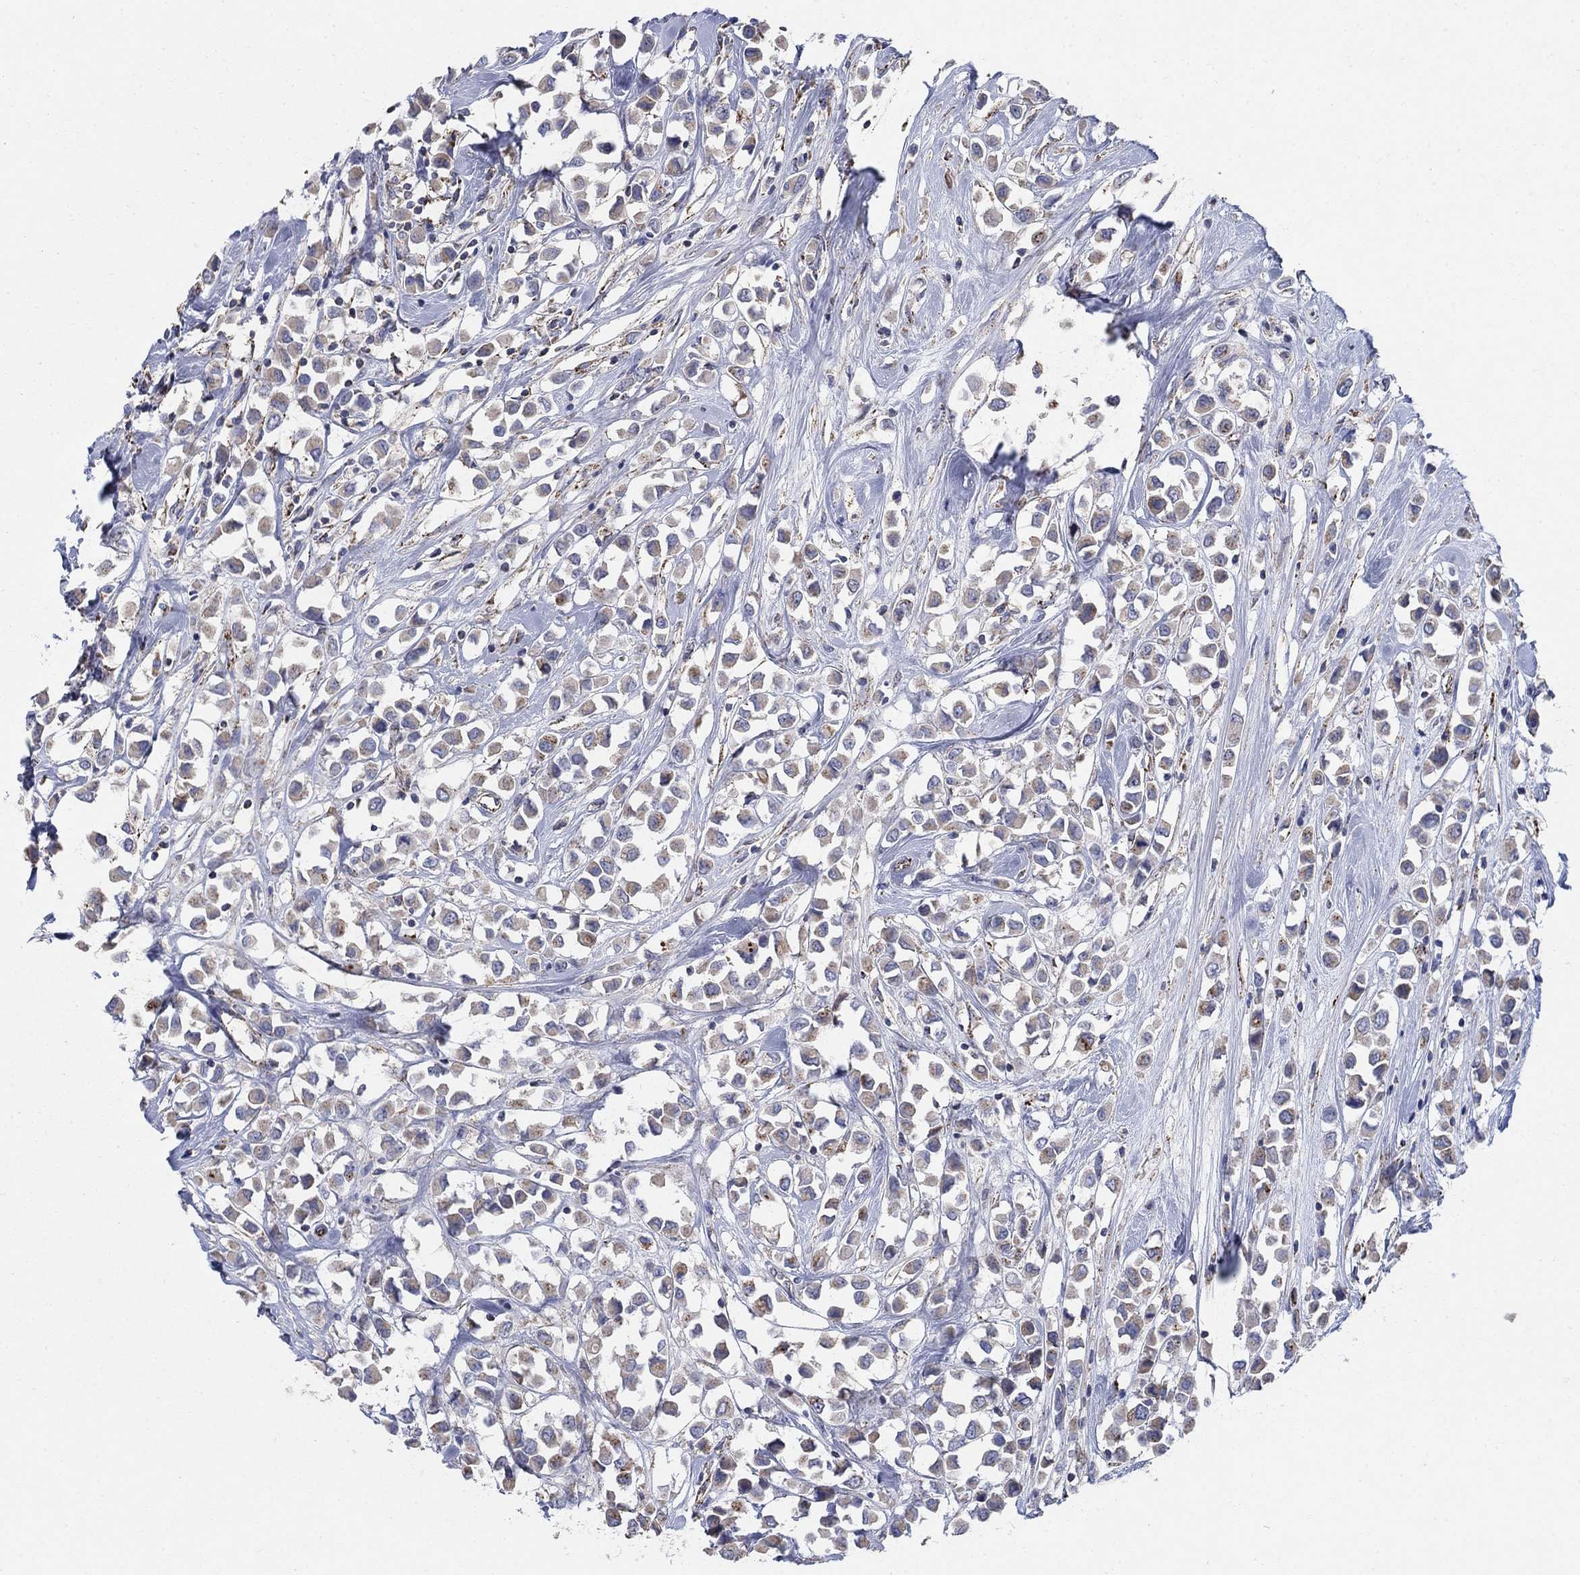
{"staining": {"intensity": "weak", "quantity": ">75%", "location": "cytoplasmic/membranous"}, "tissue": "breast cancer", "cell_type": "Tumor cells", "image_type": "cancer", "snomed": [{"axis": "morphology", "description": "Duct carcinoma"}, {"axis": "topography", "description": "Breast"}], "caption": "Breast cancer (infiltrating ductal carcinoma) stained for a protein displays weak cytoplasmic/membranous positivity in tumor cells. The staining is performed using DAB brown chromogen to label protein expression. The nuclei are counter-stained blue using hematoxylin.", "gene": "PNPLA2", "patient": {"sex": "female", "age": 61}}